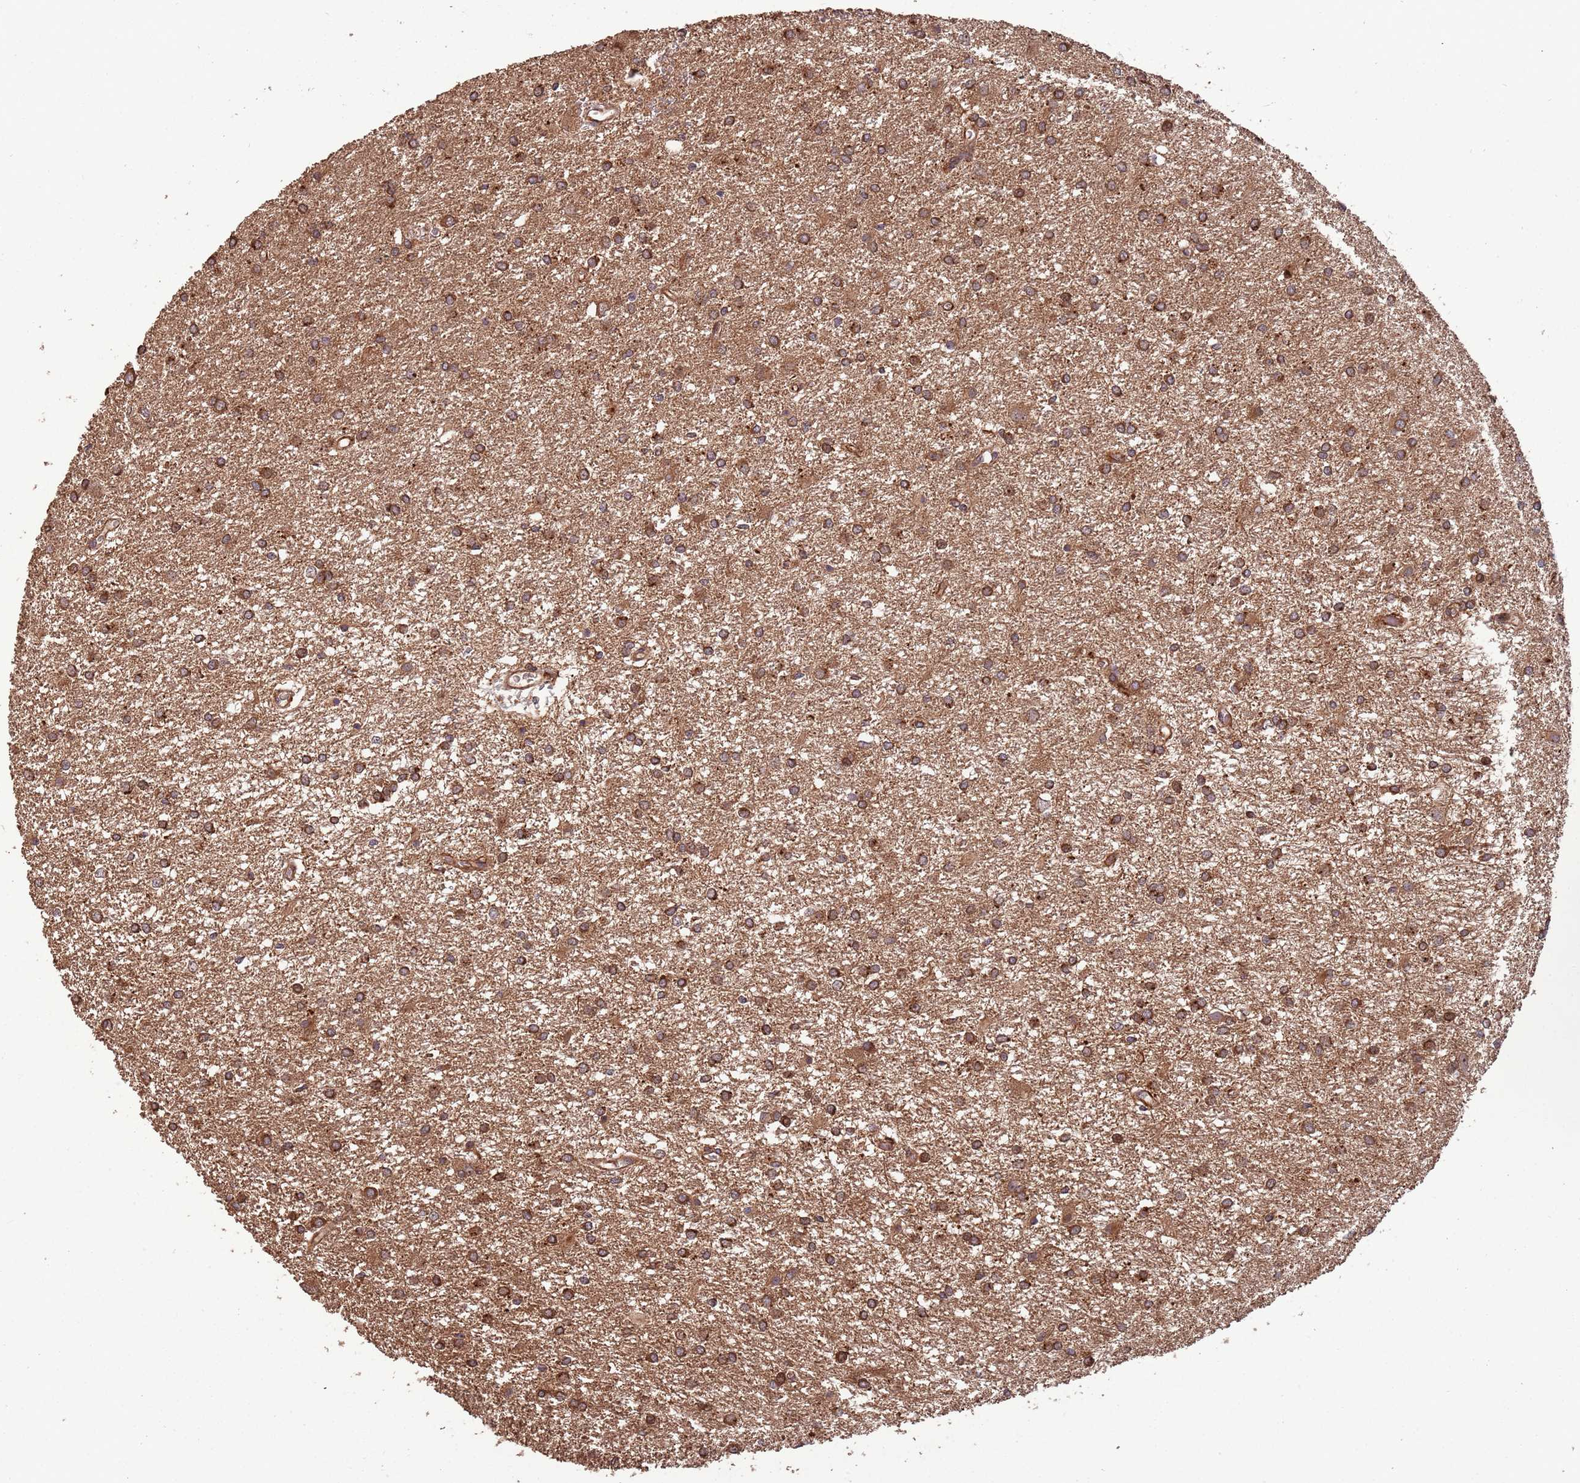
{"staining": {"intensity": "moderate", "quantity": ">75%", "location": "cytoplasmic/membranous"}, "tissue": "glioma", "cell_type": "Tumor cells", "image_type": "cancer", "snomed": [{"axis": "morphology", "description": "Glioma, malignant, High grade"}, {"axis": "topography", "description": "Brain"}], "caption": "High-magnification brightfield microscopy of malignant glioma (high-grade) stained with DAB (3,3'-diaminobenzidine) (brown) and counterstained with hematoxylin (blue). tumor cells exhibit moderate cytoplasmic/membranous staining is appreciated in approximately>75% of cells. (brown staining indicates protein expression, while blue staining denotes nuclei).", "gene": "ZNF428", "patient": {"sex": "female", "age": 50}}